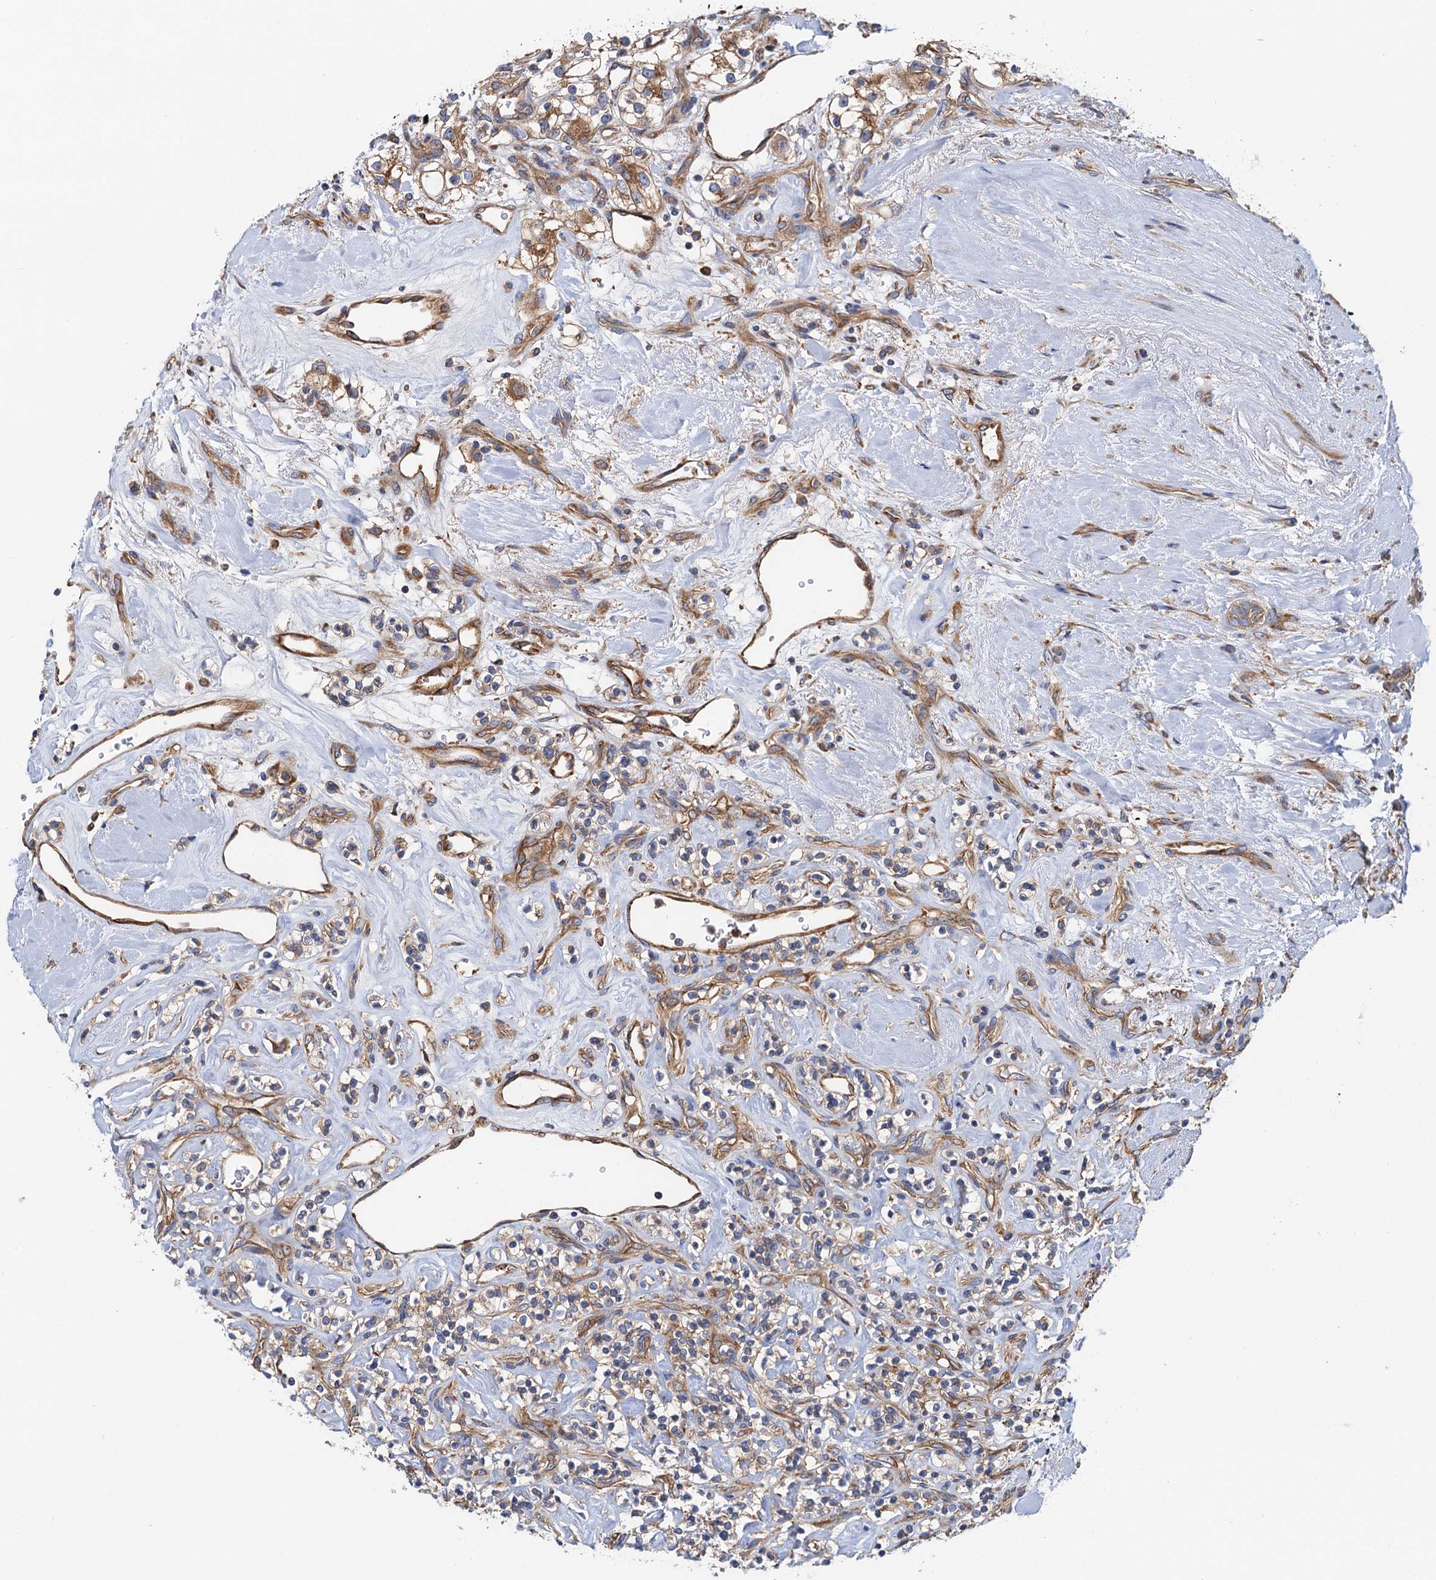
{"staining": {"intensity": "weak", "quantity": ">75%", "location": "cytoplasmic/membranous"}, "tissue": "renal cancer", "cell_type": "Tumor cells", "image_type": "cancer", "snomed": [{"axis": "morphology", "description": "Adenocarcinoma, NOS"}, {"axis": "topography", "description": "Kidney"}], "caption": "Human renal adenocarcinoma stained with a protein marker exhibits weak staining in tumor cells.", "gene": "MRPL48", "patient": {"sex": "male", "age": 77}}